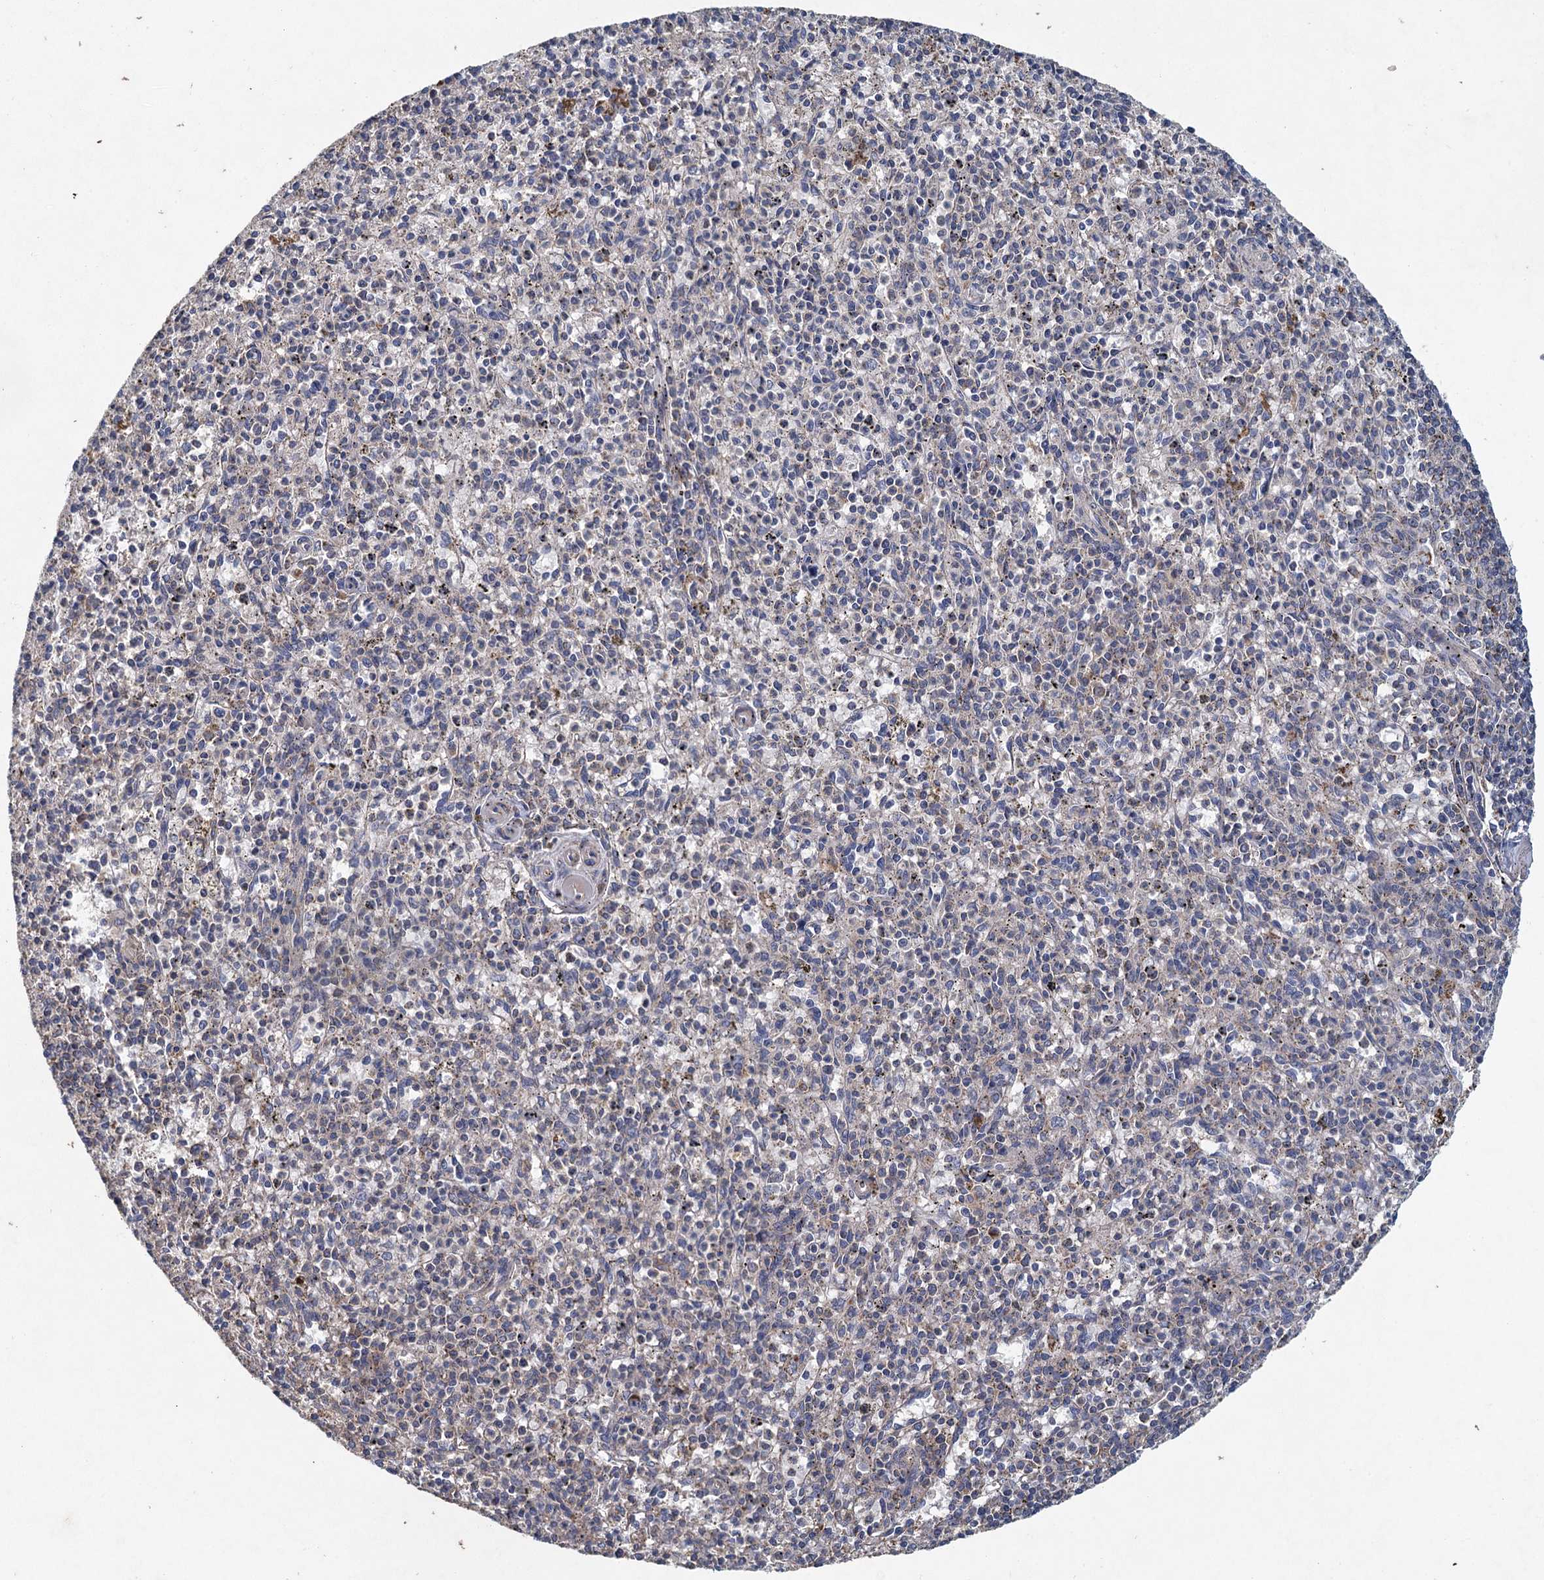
{"staining": {"intensity": "moderate", "quantity": "<25%", "location": "cytoplasmic/membranous"}, "tissue": "spleen", "cell_type": "Cells in red pulp", "image_type": "normal", "snomed": [{"axis": "morphology", "description": "Normal tissue, NOS"}, {"axis": "topography", "description": "Spleen"}], "caption": "DAB immunohistochemical staining of benign human spleen demonstrates moderate cytoplasmic/membranous protein positivity in approximately <25% of cells in red pulp.", "gene": "BCS1L", "patient": {"sex": "male", "age": 72}}